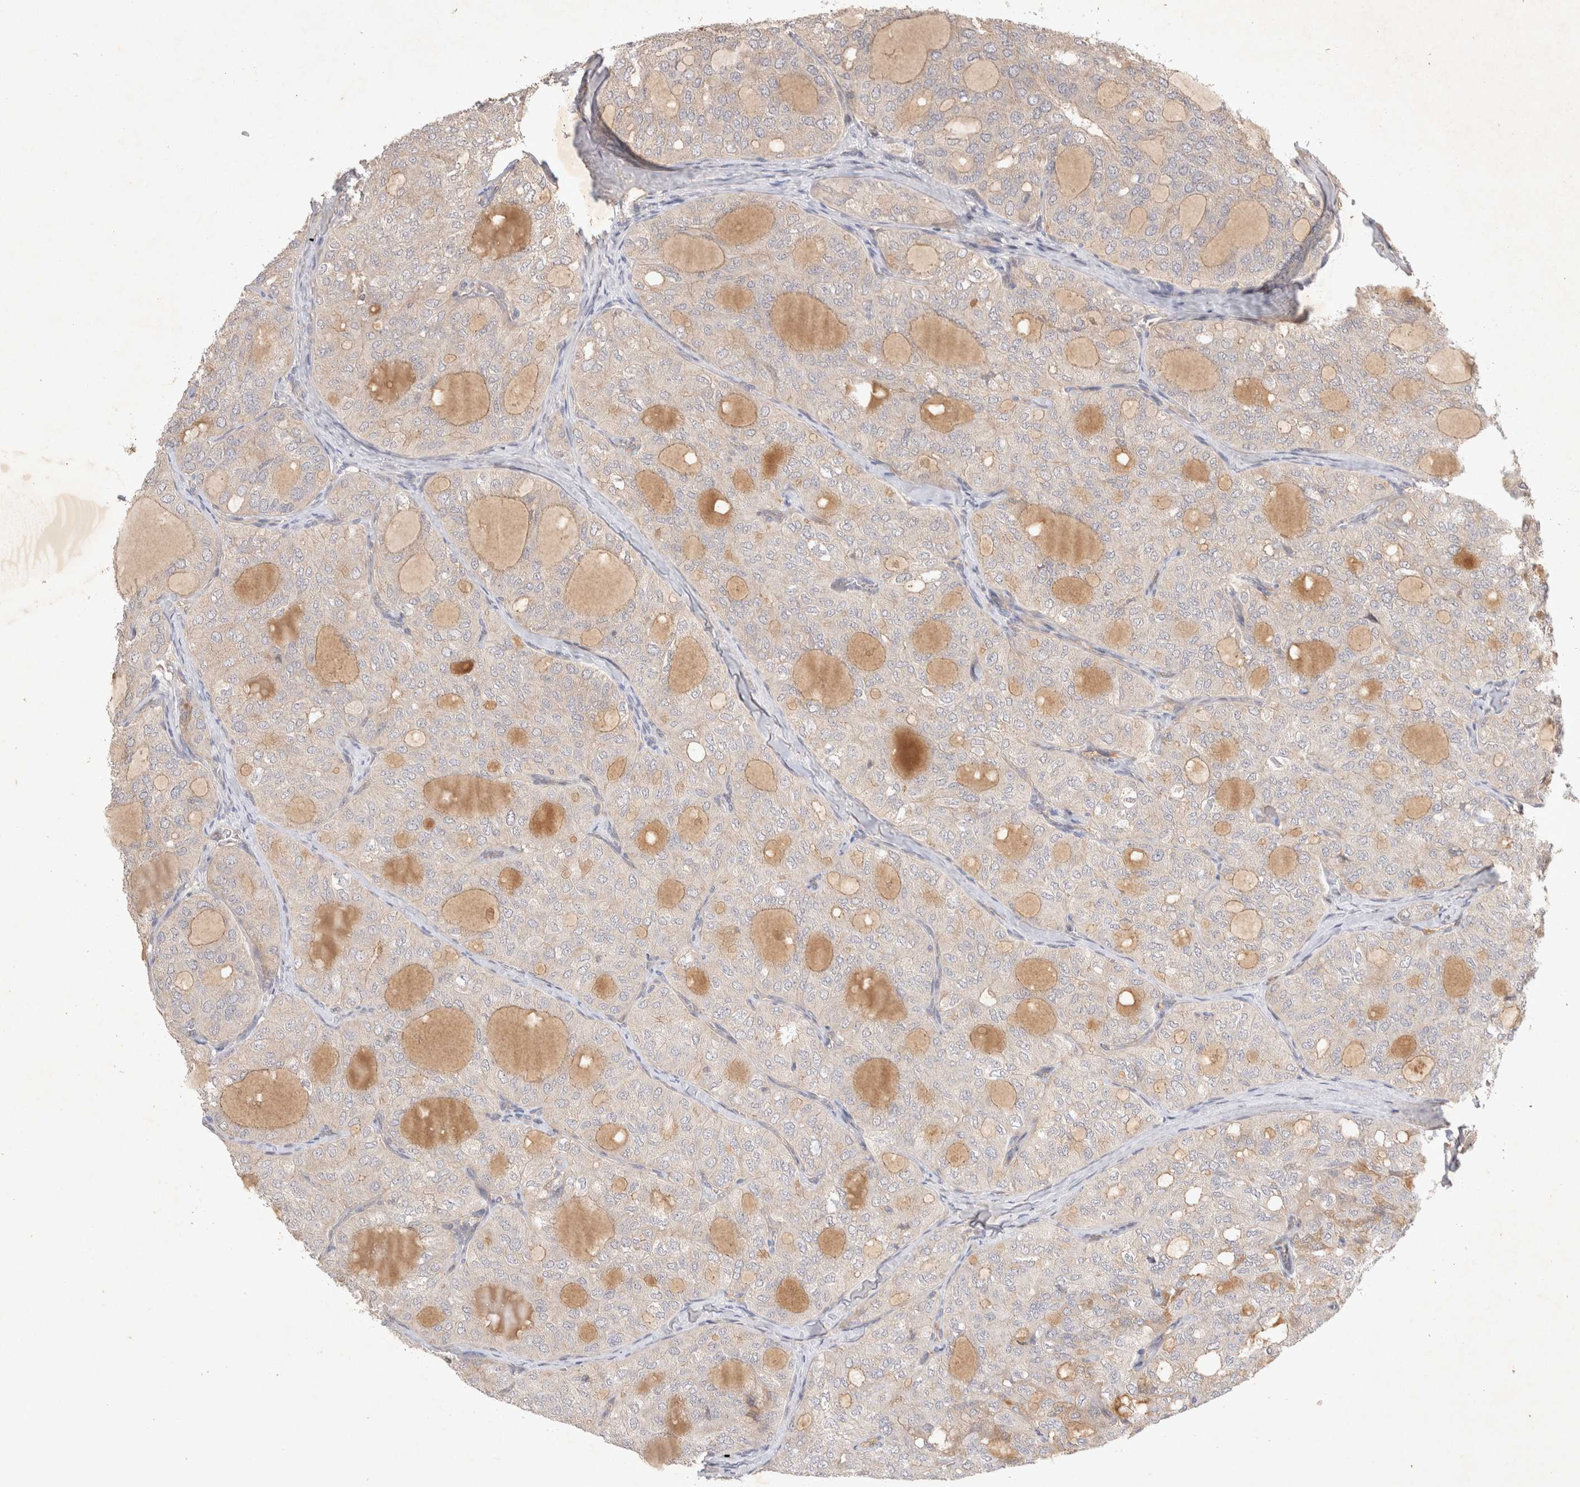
{"staining": {"intensity": "moderate", "quantity": "<25%", "location": "cytoplasmic/membranous,nuclear"}, "tissue": "thyroid cancer", "cell_type": "Tumor cells", "image_type": "cancer", "snomed": [{"axis": "morphology", "description": "Follicular adenoma carcinoma, NOS"}, {"axis": "topography", "description": "Thyroid gland"}], "caption": "Immunohistochemical staining of follicular adenoma carcinoma (thyroid) exhibits low levels of moderate cytoplasmic/membranous and nuclear expression in about <25% of tumor cells.", "gene": "YES1", "patient": {"sex": "male", "age": 75}}